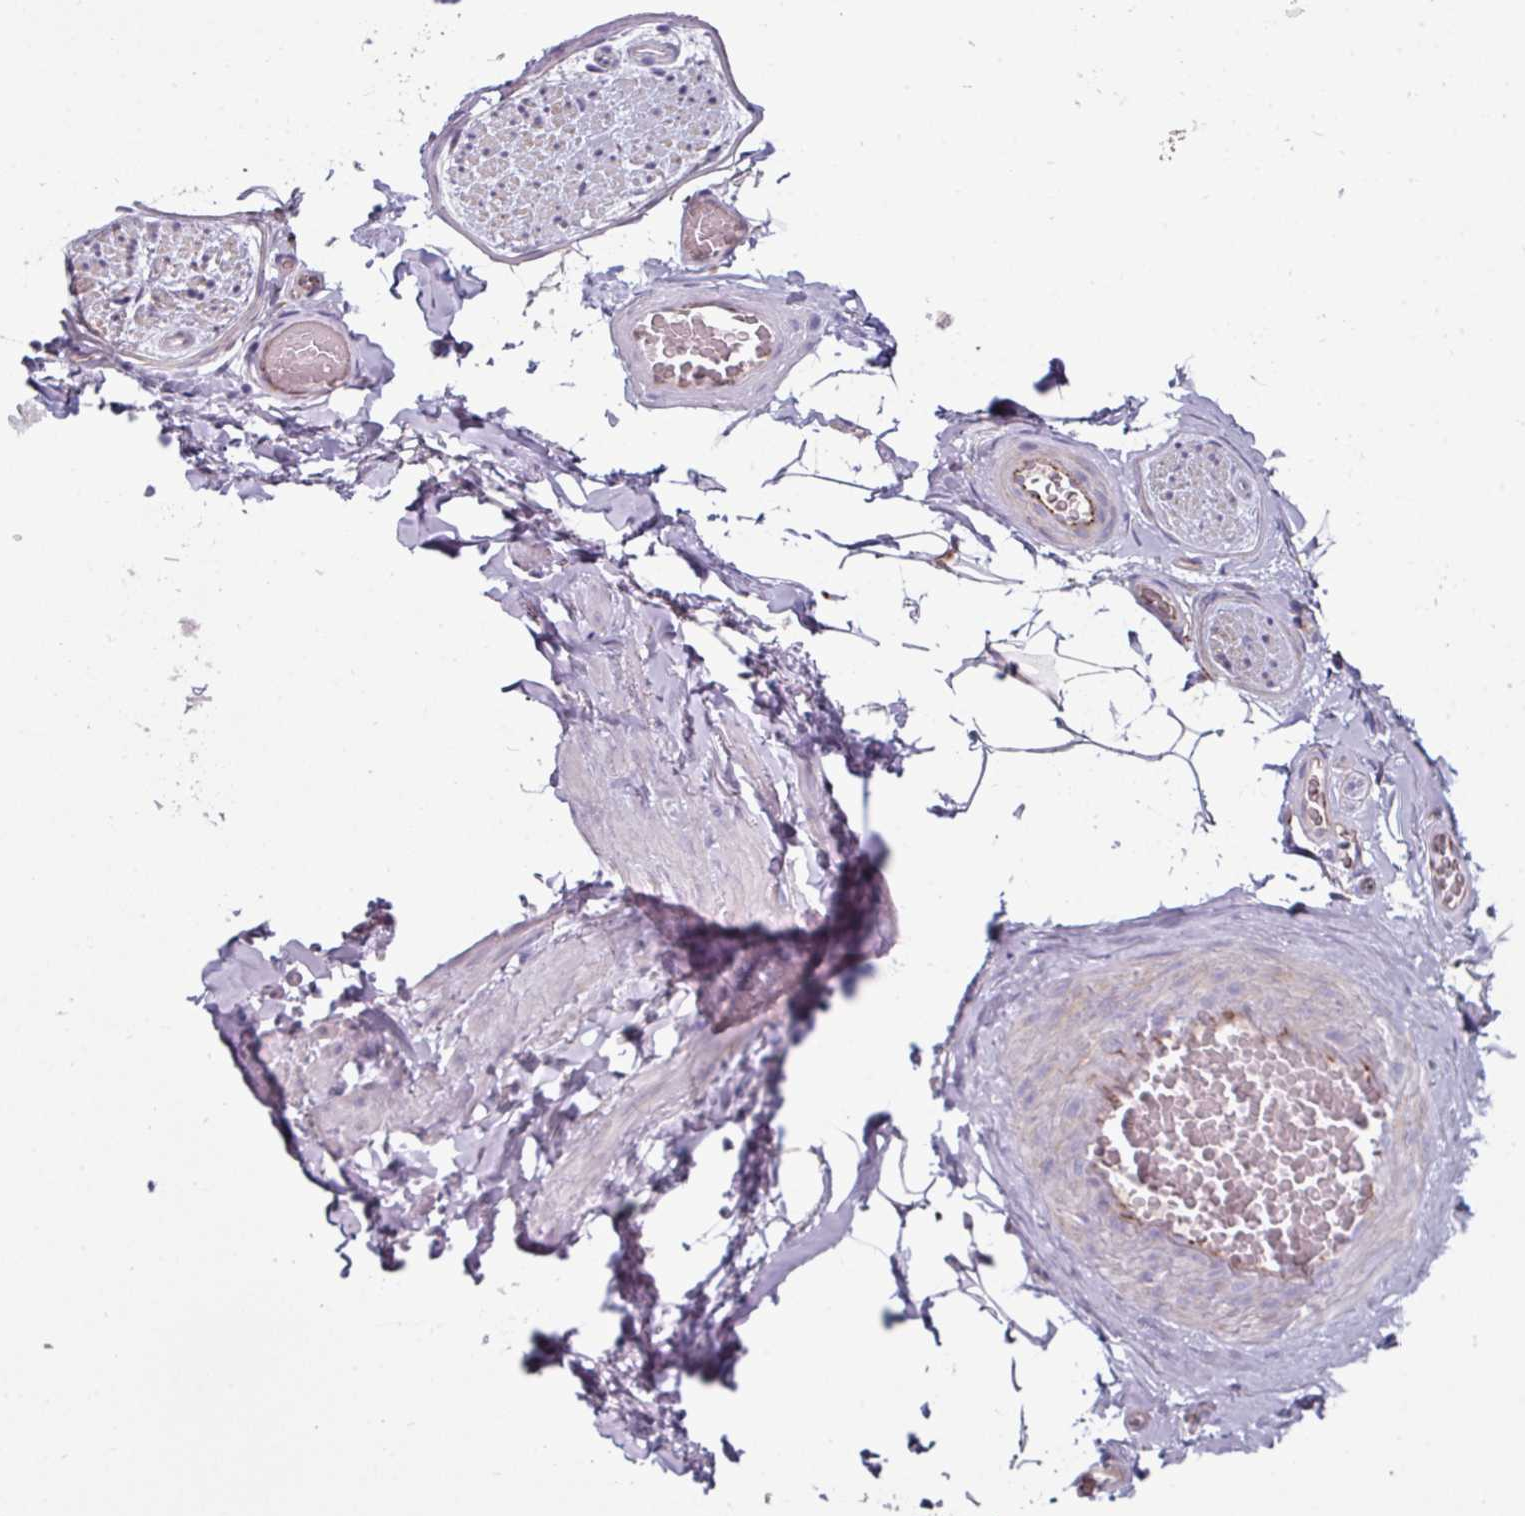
{"staining": {"intensity": "negative", "quantity": "none", "location": "none"}, "tissue": "adipose tissue", "cell_type": "Adipocytes", "image_type": "normal", "snomed": [{"axis": "morphology", "description": "Normal tissue, NOS"}, {"axis": "topography", "description": "Vascular tissue"}, {"axis": "topography", "description": "Peripheral nerve tissue"}], "caption": "The immunohistochemistry (IHC) image has no significant expression in adipocytes of adipose tissue.", "gene": "EYA3", "patient": {"sex": "male", "age": 41}}